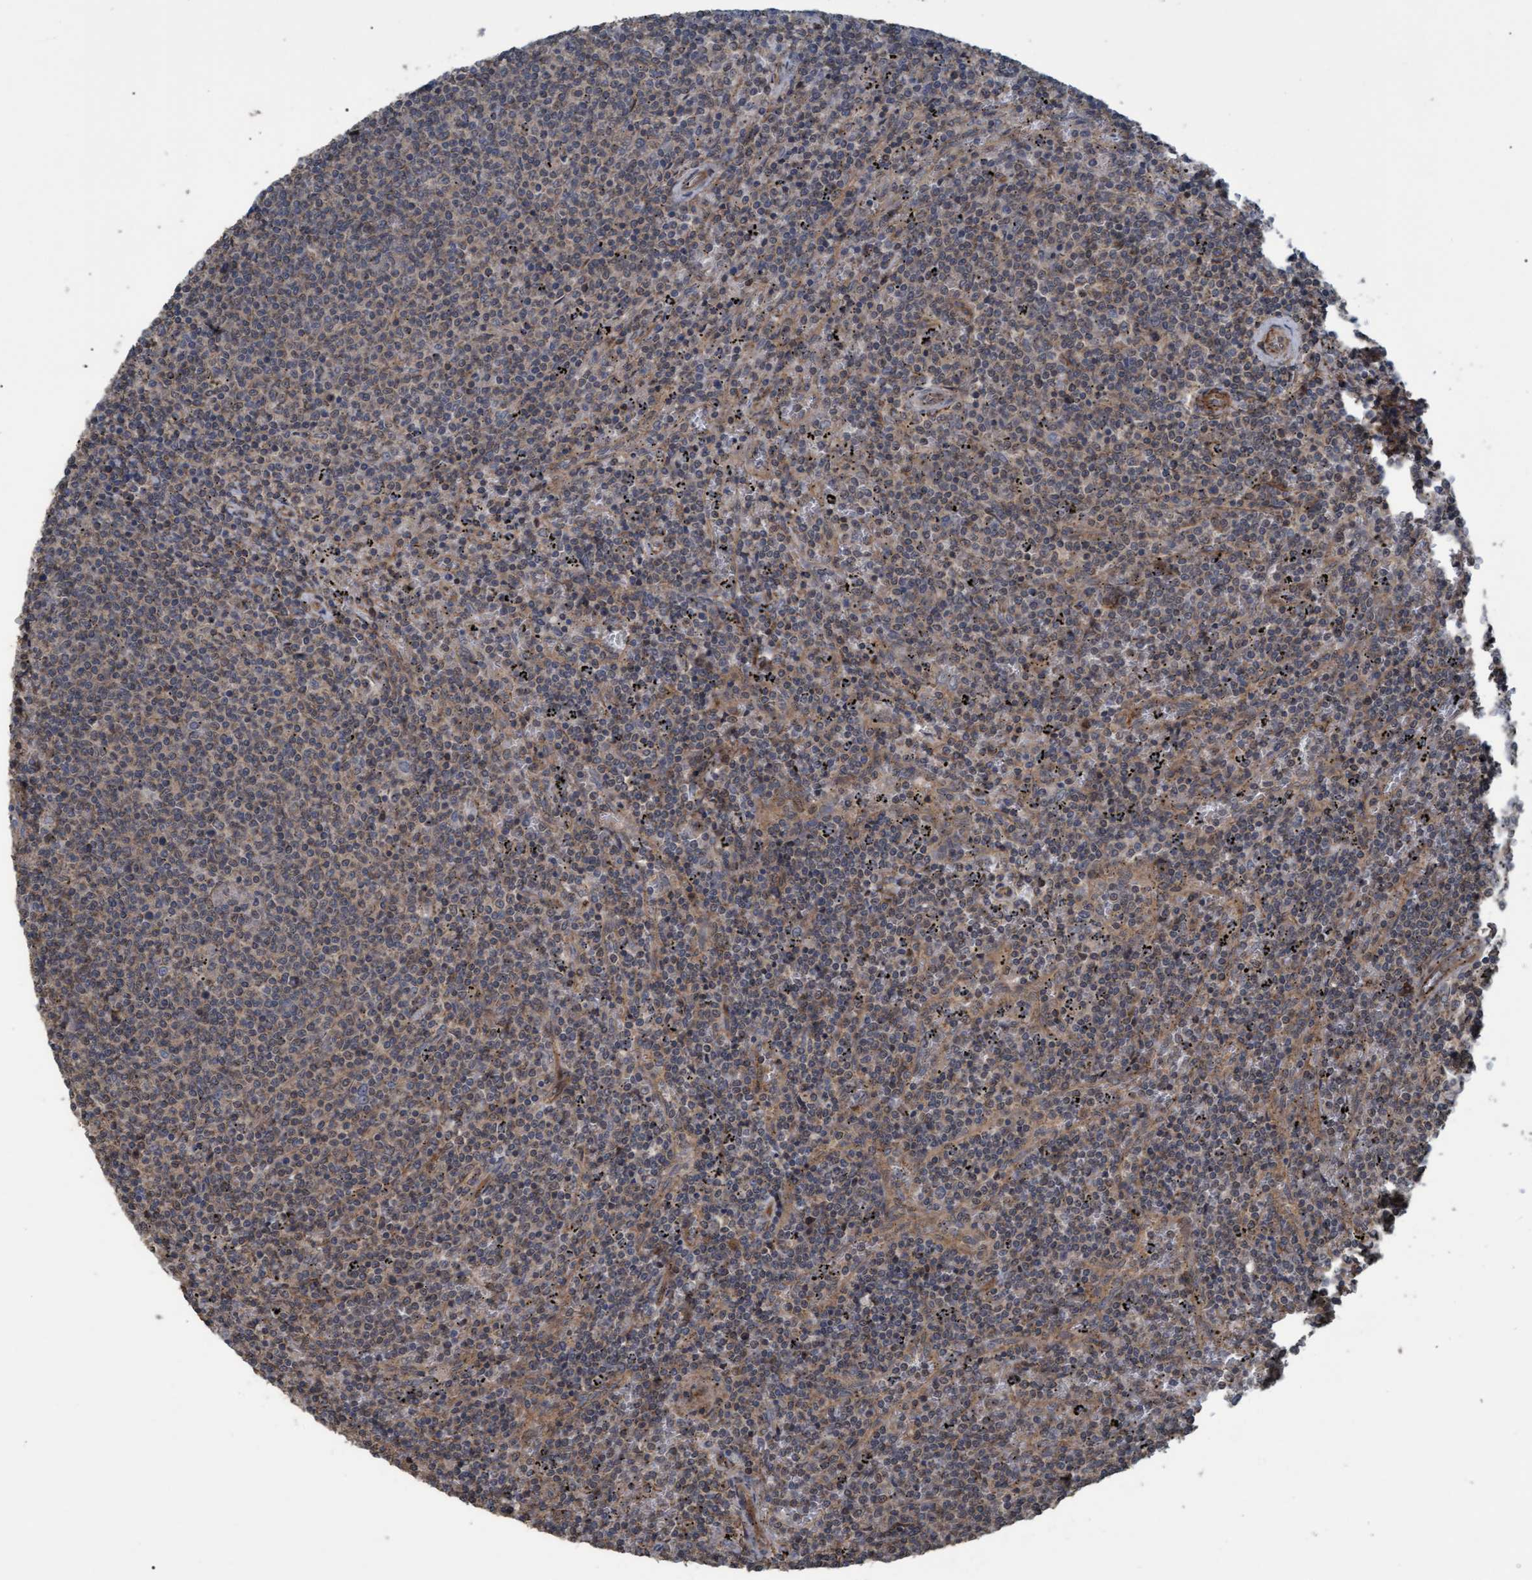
{"staining": {"intensity": "weak", "quantity": "25%-75%", "location": "cytoplasmic/membranous"}, "tissue": "lymphoma", "cell_type": "Tumor cells", "image_type": "cancer", "snomed": [{"axis": "morphology", "description": "Malignant lymphoma, non-Hodgkin's type, Low grade"}, {"axis": "topography", "description": "Spleen"}], "caption": "High-magnification brightfield microscopy of lymphoma stained with DAB (3,3'-diaminobenzidine) (brown) and counterstained with hematoxylin (blue). tumor cells exhibit weak cytoplasmic/membranous expression is appreciated in about25%-75% of cells.", "gene": "GGT6", "patient": {"sex": "female", "age": 50}}